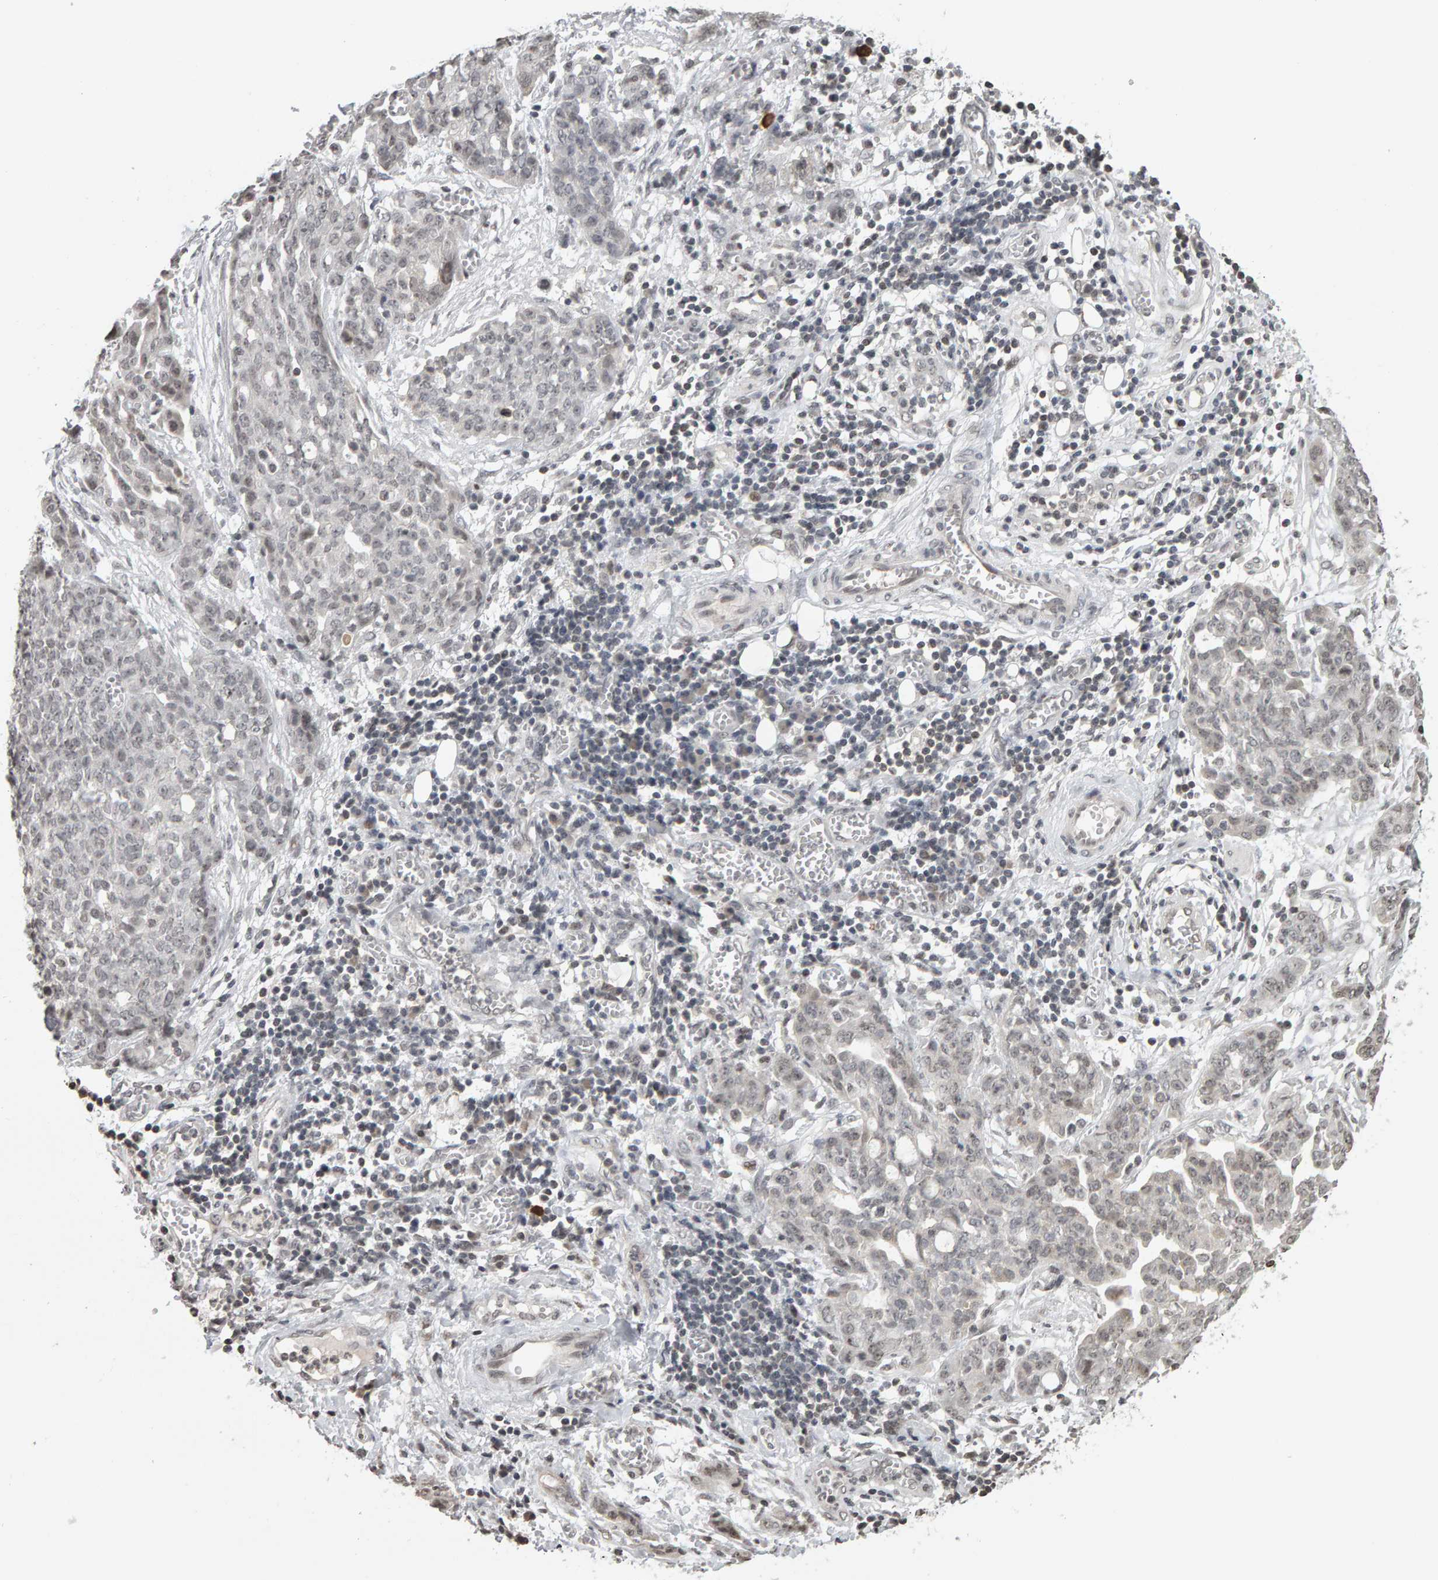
{"staining": {"intensity": "weak", "quantity": "<25%", "location": "nuclear"}, "tissue": "ovarian cancer", "cell_type": "Tumor cells", "image_type": "cancer", "snomed": [{"axis": "morphology", "description": "Cystadenocarcinoma, serous, NOS"}, {"axis": "topography", "description": "Soft tissue"}, {"axis": "topography", "description": "Ovary"}], "caption": "A histopathology image of human ovarian serous cystadenocarcinoma is negative for staining in tumor cells.", "gene": "TRAM1", "patient": {"sex": "female", "age": 57}}